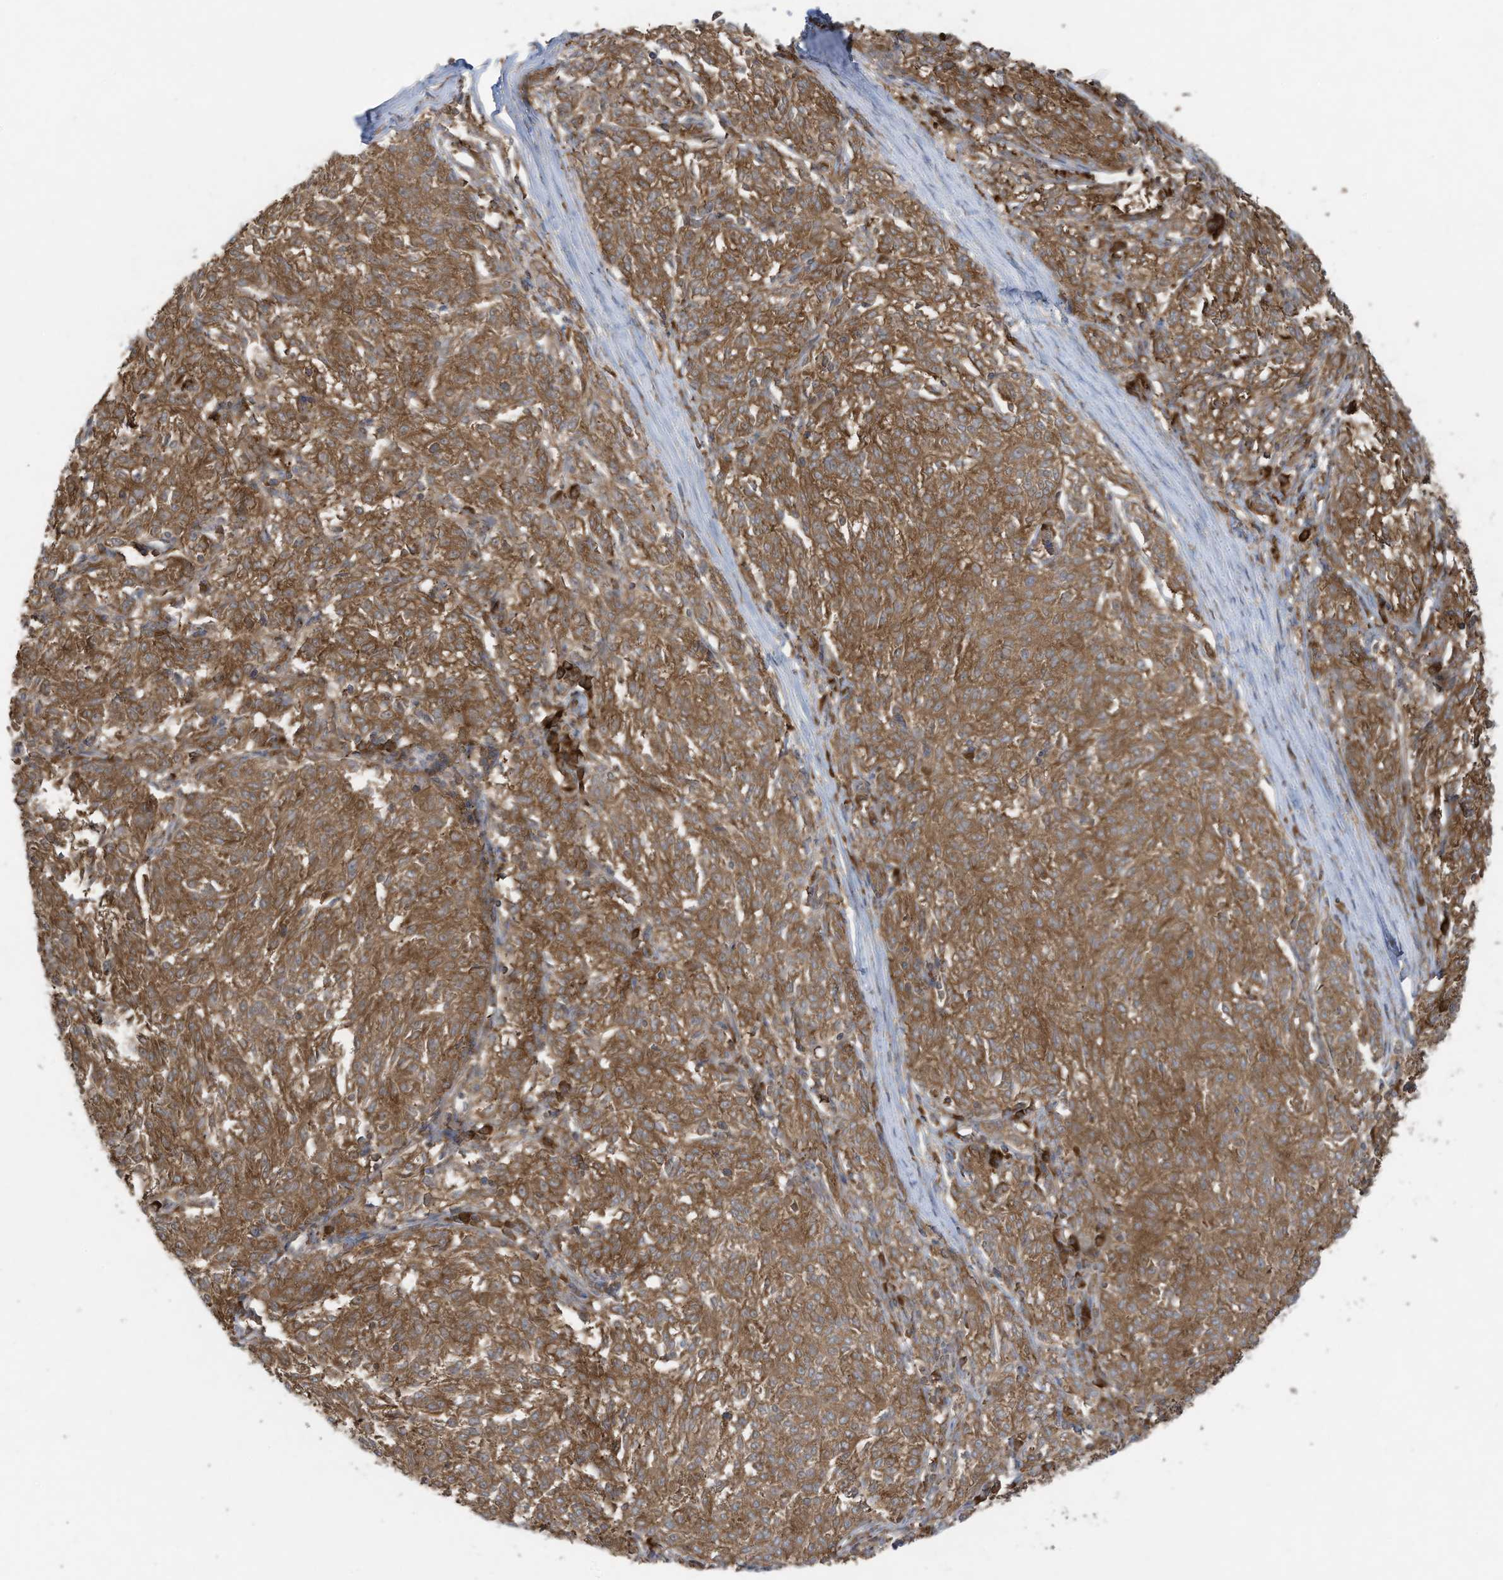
{"staining": {"intensity": "moderate", "quantity": ">75%", "location": "cytoplasmic/membranous"}, "tissue": "melanoma", "cell_type": "Tumor cells", "image_type": "cancer", "snomed": [{"axis": "morphology", "description": "Malignant melanoma, NOS"}, {"axis": "topography", "description": "Skin"}], "caption": "Melanoma stained with a brown dye reveals moderate cytoplasmic/membranous positive expression in approximately >75% of tumor cells.", "gene": "OLA1", "patient": {"sex": "female", "age": 72}}